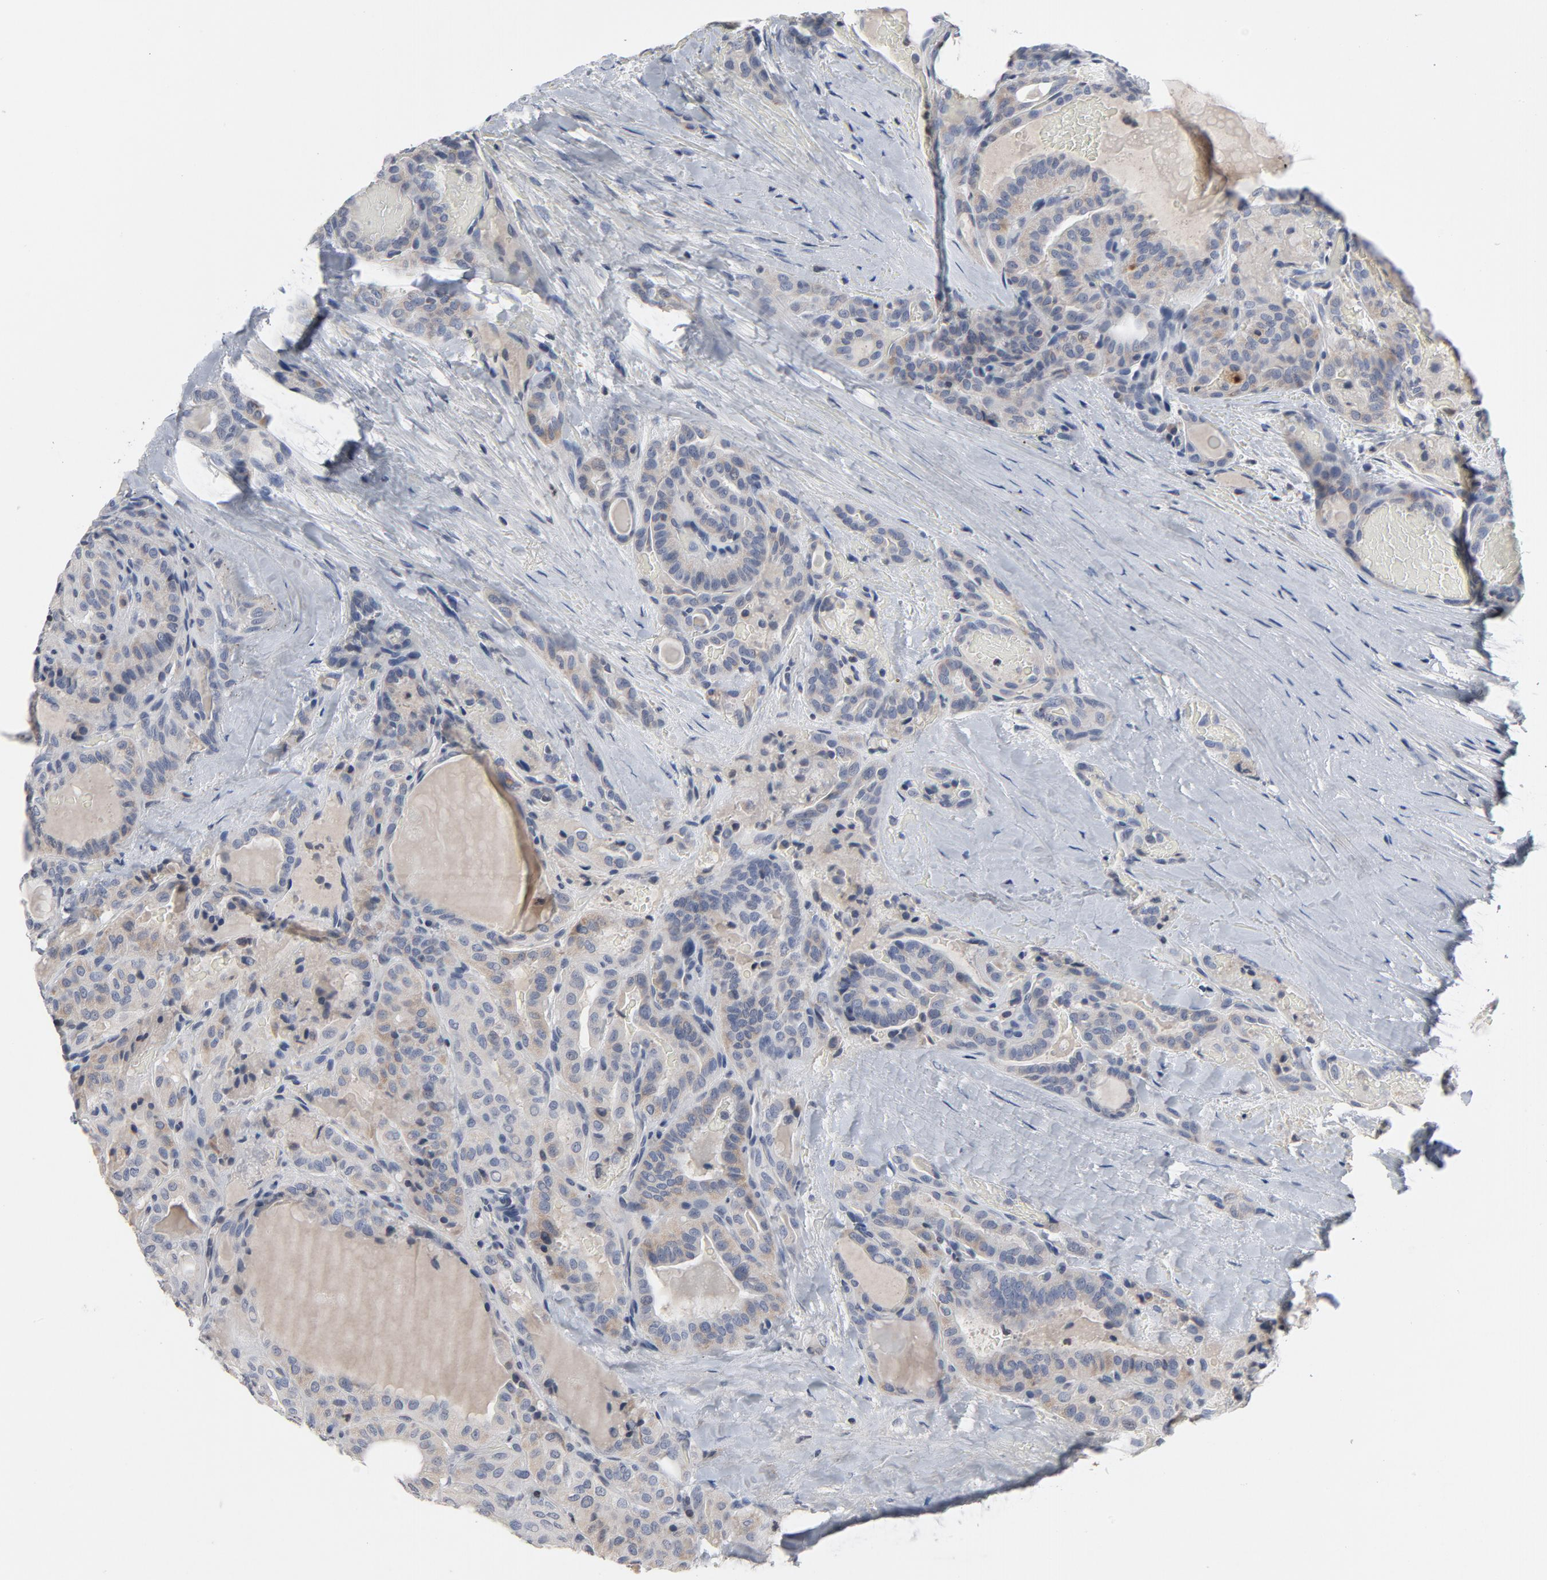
{"staining": {"intensity": "negative", "quantity": "none", "location": "none"}, "tissue": "thyroid cancer", "cell_type": "Tumor cells", "image_type": "cancer", "snomed": [{"axis": "morphology", "description": "Papillary adenocarcinoma, NOS"}, {"axis": "topography", "description": "Thyroid gland"}], "caption": "Tumor cells show no significant positivity in thyroid cancer.", "gene": "TCL1A", "patient": {"sex": "male", "age": 77}}